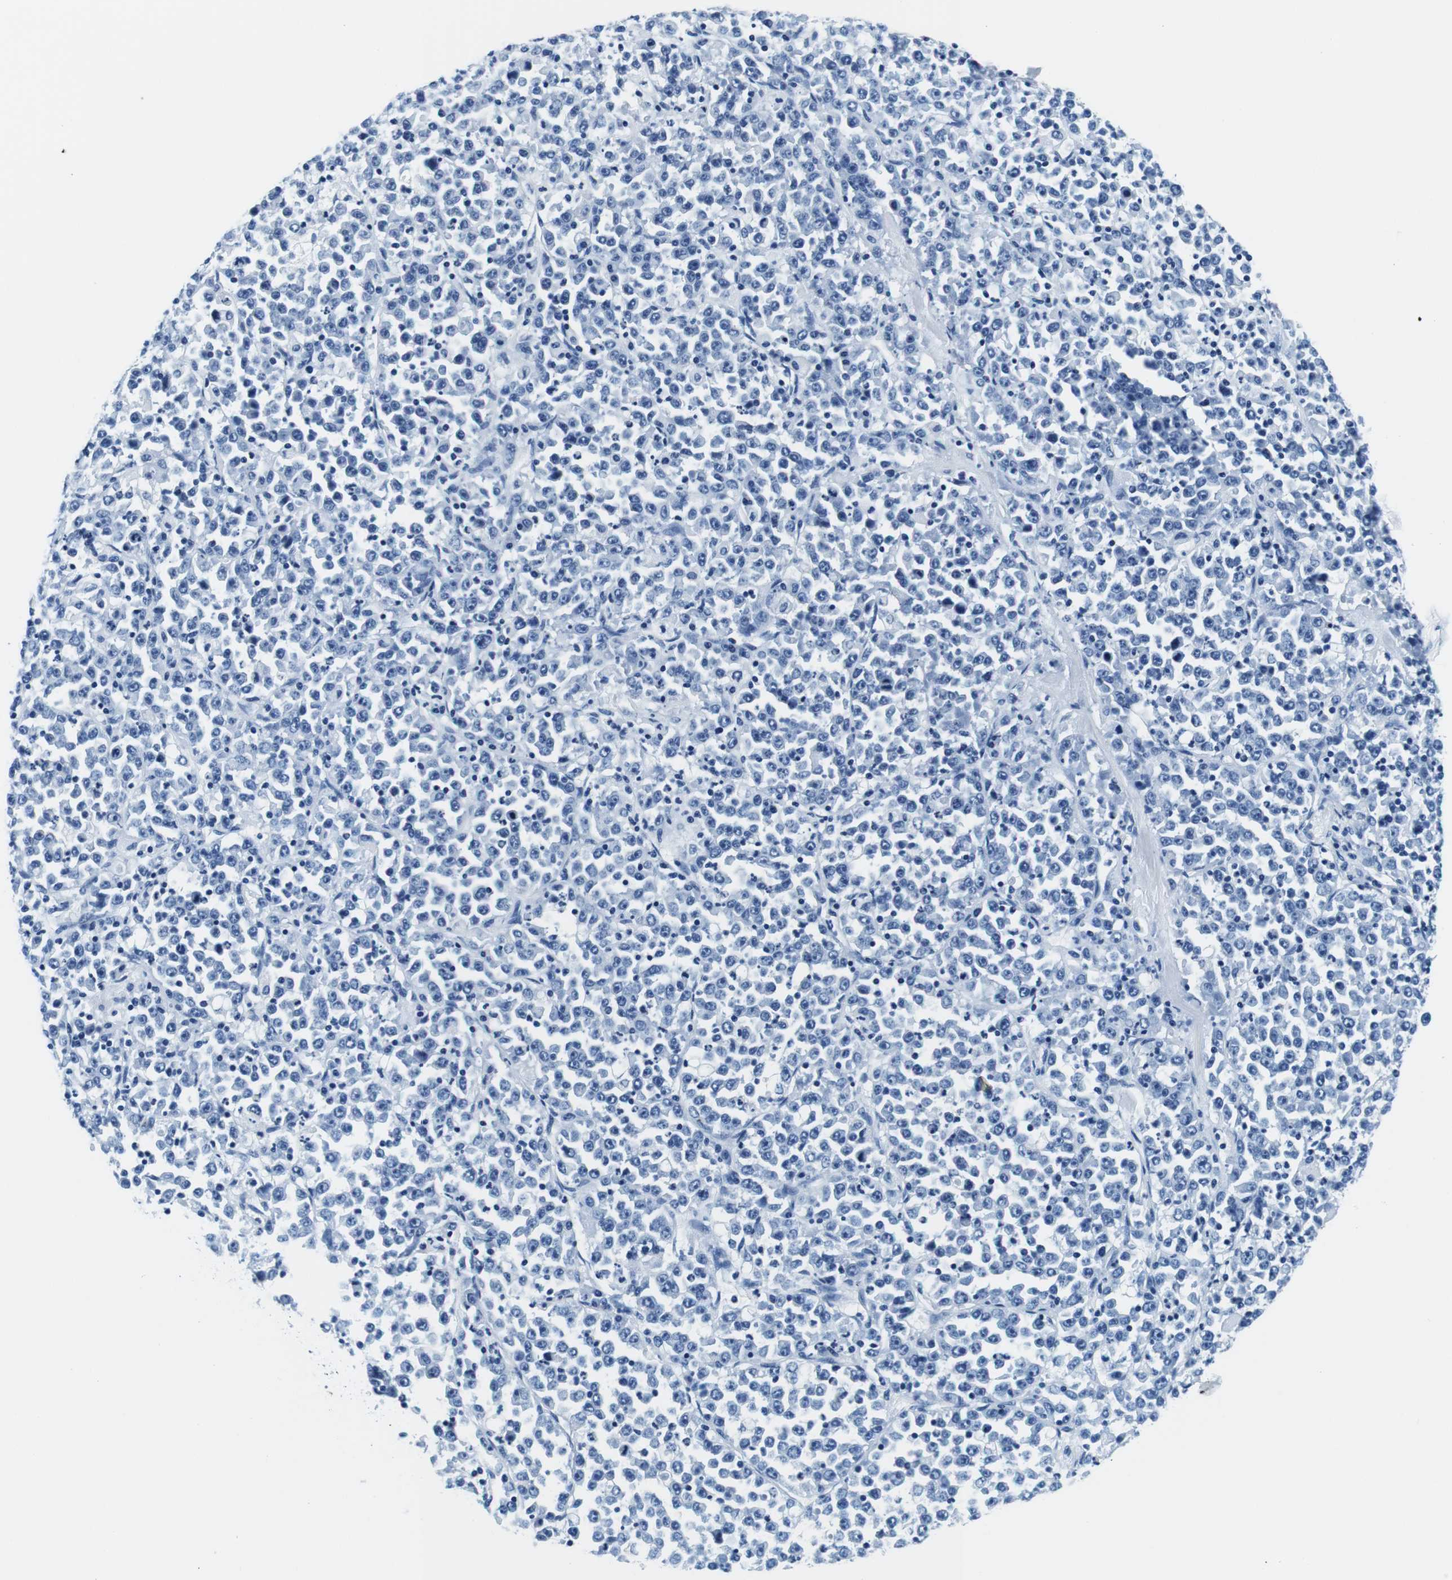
{"staining": {"intensity": "negative", "quantity": "none", "location": "none"}, "tissue": "stomach cancer", "cell_type": "Tumor cells", "image_type": "cancer", "snomed": [{"axis": "morphology", "description": "Normal tissue, NOS"}, {"axis": "morphology", "description": "Adenocarcinoma, NOS"}, {"axis": "topography", "description": "Stomach, upper"}, {"axis": "topography", "description": "Stomach"}], "caption": "Tumor cells are negative for protein expression in human stomach adenocarcinoma.", "gene": "ELANE", "patient": {"sex": "male", "age": 59}}